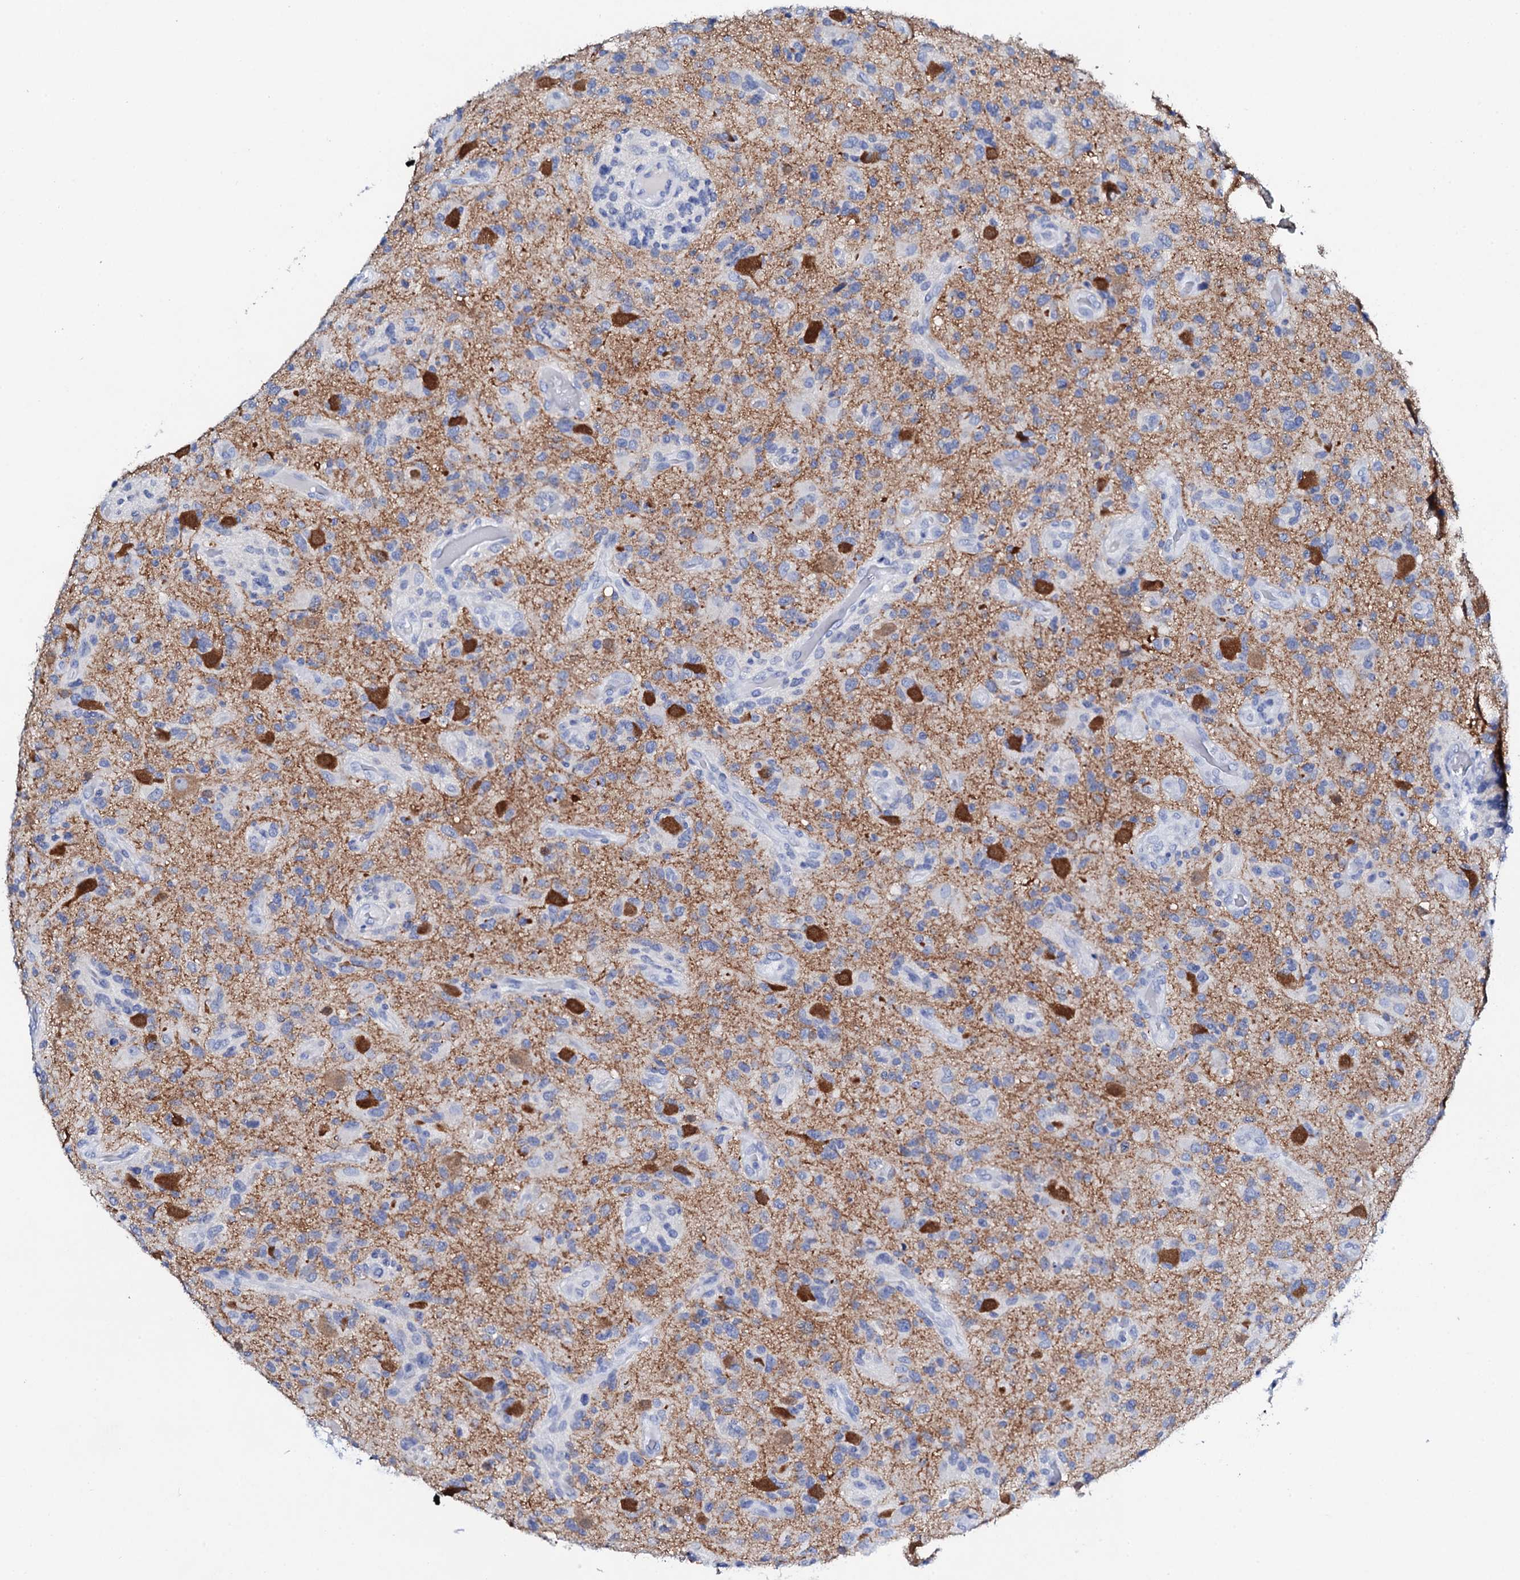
{"staining": {"intensity": "negative", "quantity": "none", "location": "none"}, "tissue": "glioma", "cell_type": "Tumor cells", "image_type": "cancer", "snomed": [{"axis": "morphology", "description": "Glioma, malignant, High grade"}, {"axis": "topography", "description": "Brain"}], "caption": "Immunohistochemistry (IHC) image of neoplastic tissue: human glioma stained with DAB reveals no significant protein expression in tumor cells. (Stains: DAB immunohistochemistry (IHC) with hematoxylin counter stain, Microscopy: brightfield microscopy at high magnification).", "gene": "FBXL16", "patient": {"sex": "male", "age": 47}}